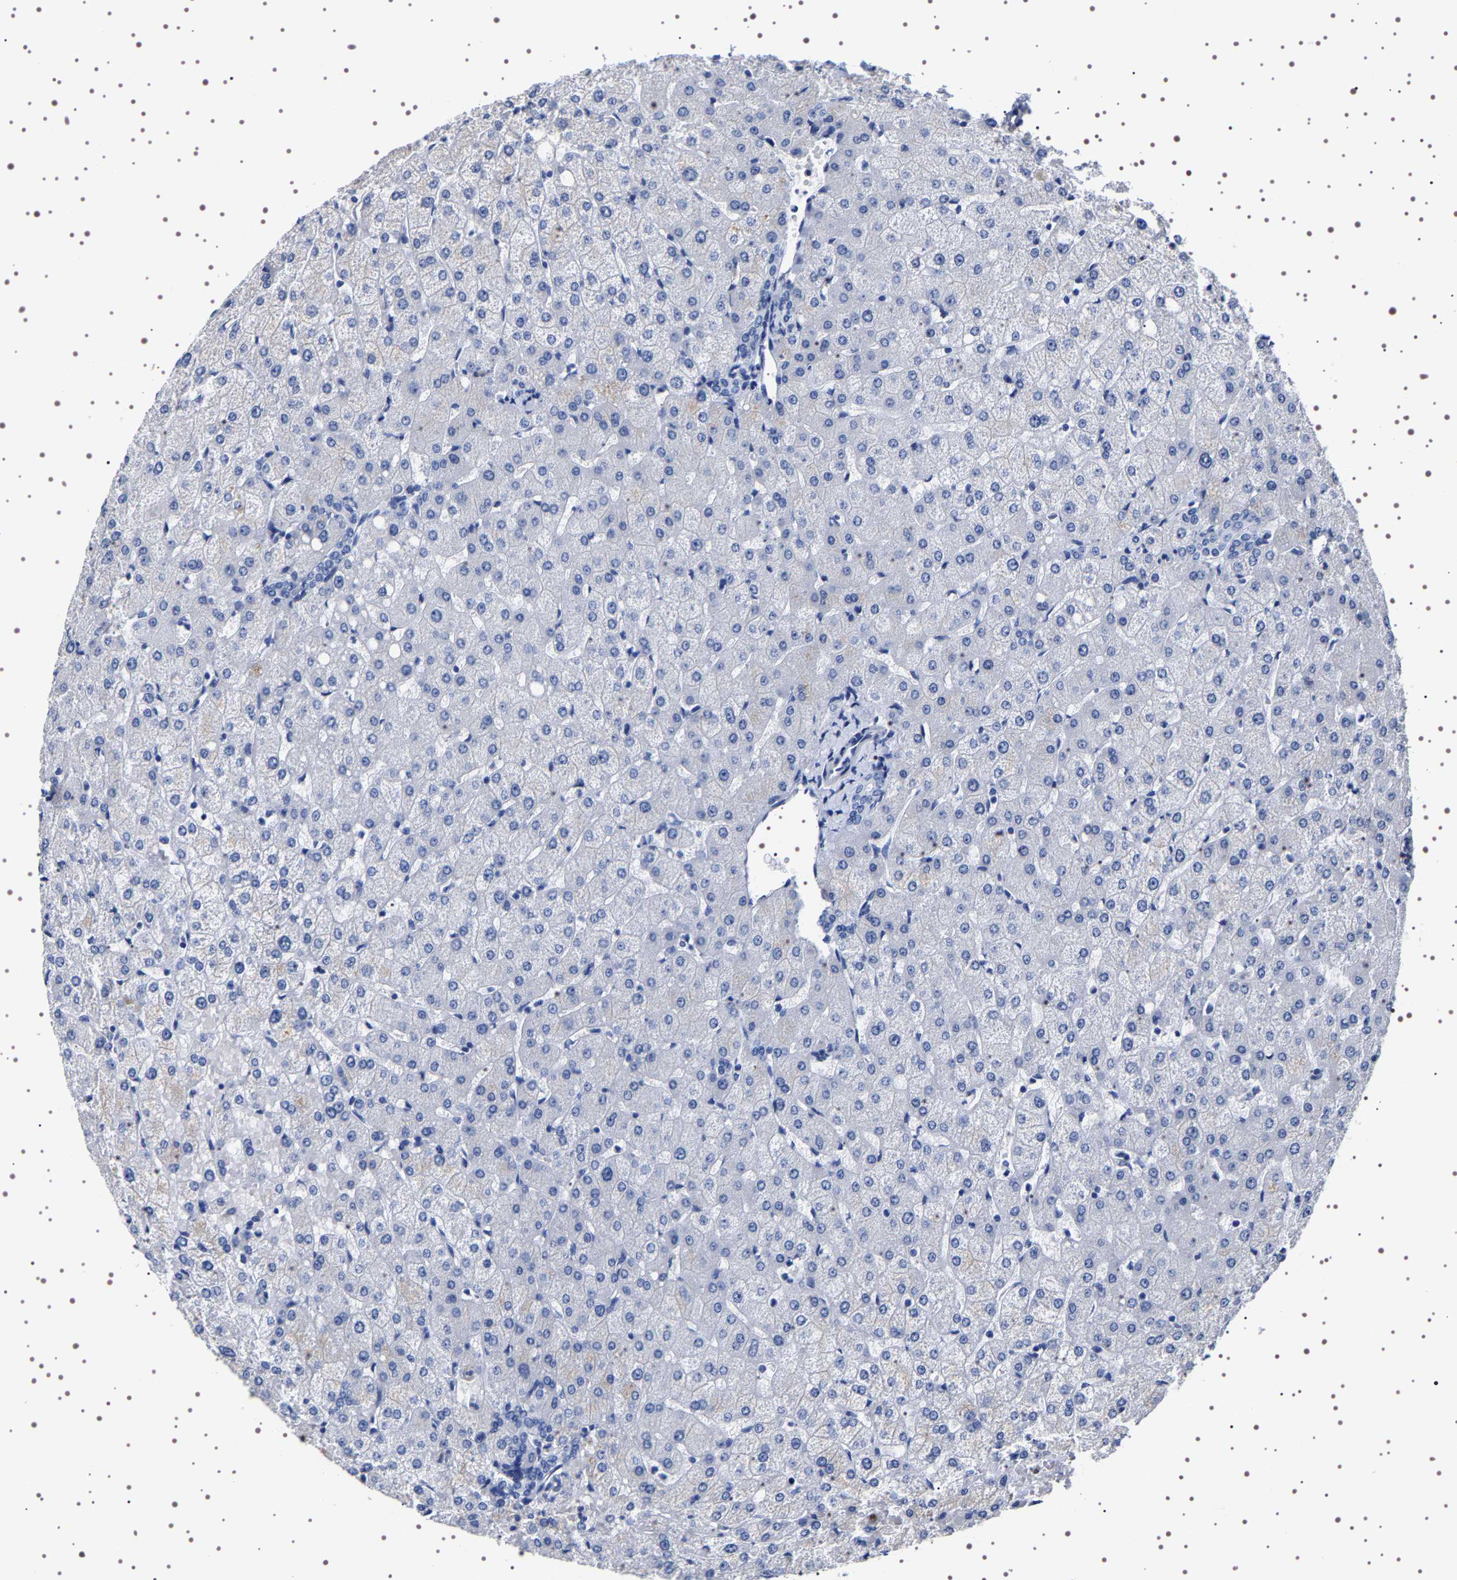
{"staining": {"intensity": "negative", "quantity": "none", "location": "none"}, "tissue": "liver", "cell_type": "Cholangiocytes", "image_type": "normal", "snomed": [{"axis": "morphology", "description": "Normal tissue, NOS"}, {"axis": "topography", "description": "Liver"}], "caption": "Cholangiocytes are negative for brown protein staining in normal liver. The staining was performed using DAB to visualize the protein expression in brown, while the nuclei were stained in blue with hematoxylin (Magnification: 20x).", "gene": "UBQLN3", "patient": {"sex": "female", "age": 54}}